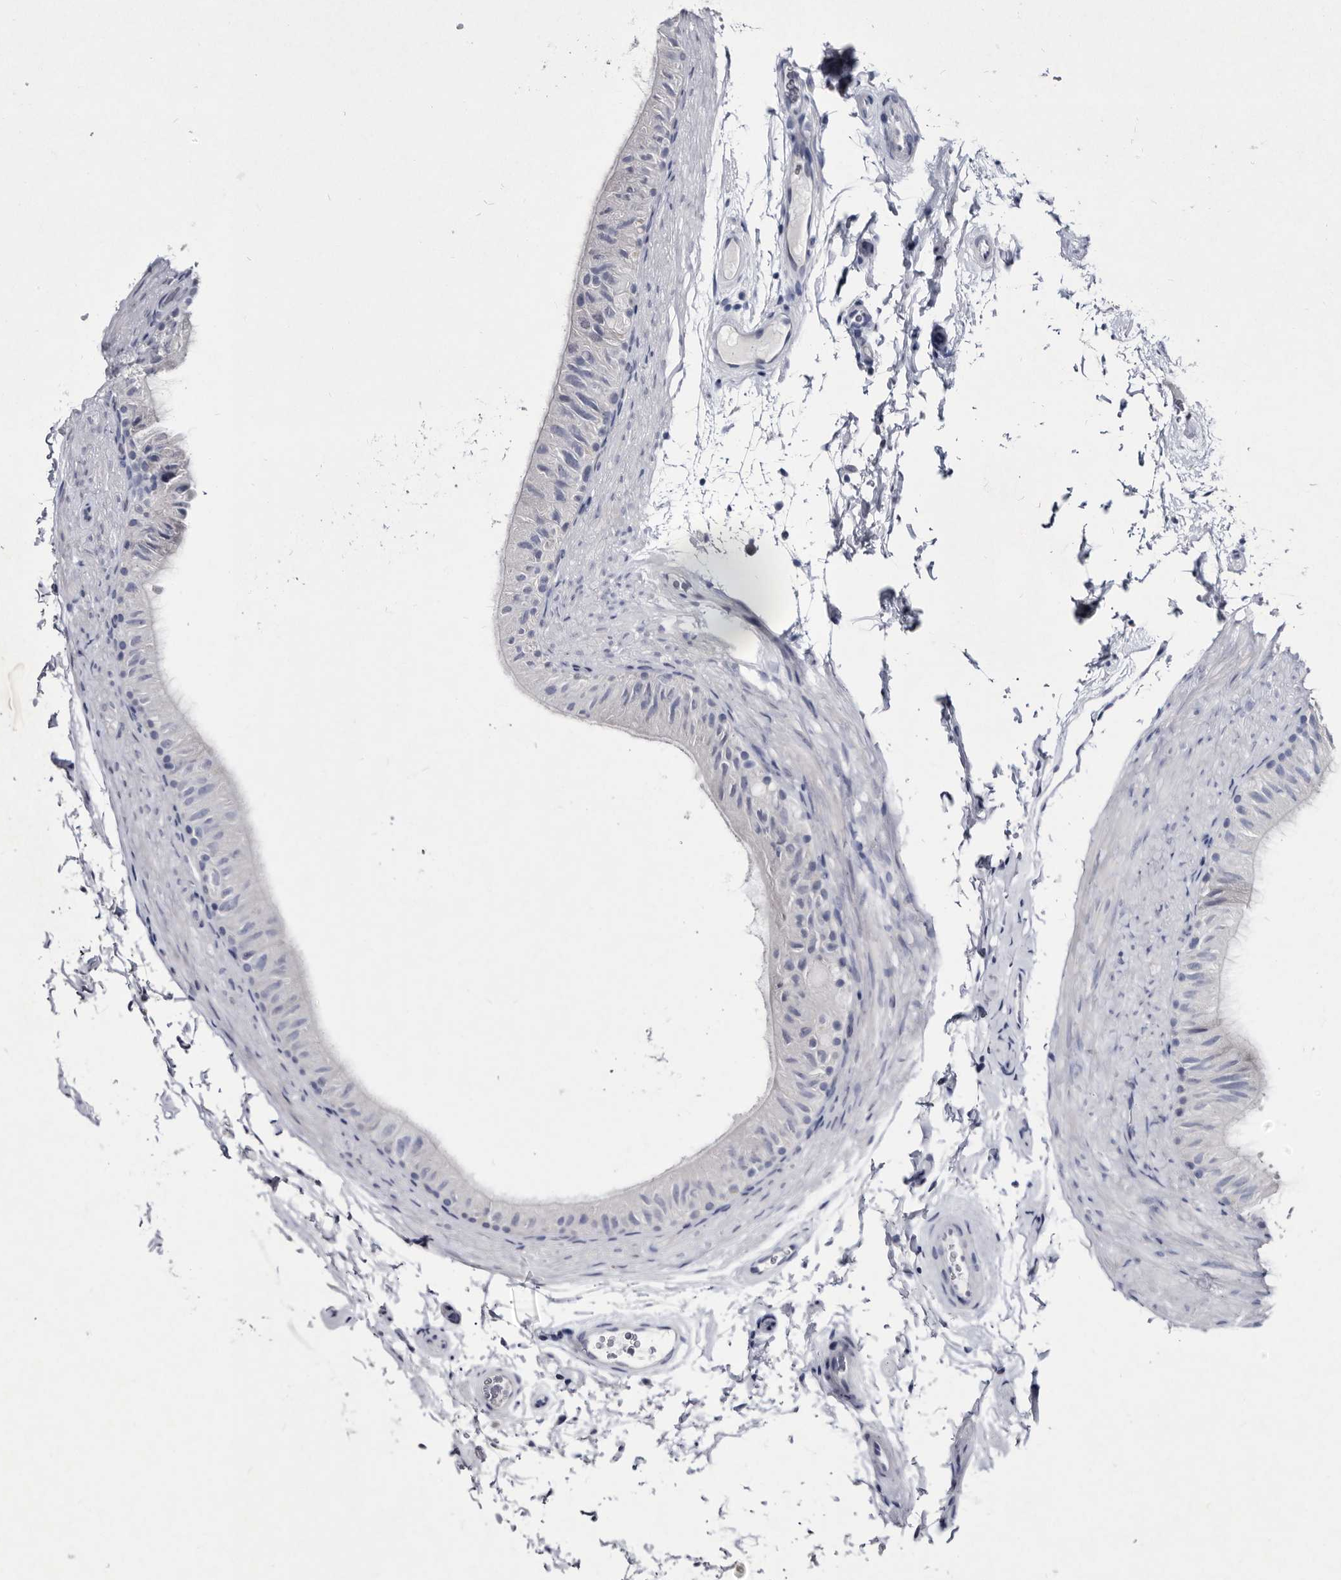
{"staining": {"intensity": "negative", "quantity": "none", "location": "none"}, "tissue": "epididymis", "cell_type": "Glandular cells", "image_type": "normal", "snomed": [{"axis": "morphology", "description": "Normal tissue, NOS"}, {"axis": "topography", "description": "Epididymis"}], "caption": "Glandular cells are negative for brown protein staining in benign epididymis. The staining is performed using DAB brown chromogen with nuclei counter-stained in using hematoxylin.", "gene": "SERPINB8", "patient": {"sex": "male", "age": 49}}